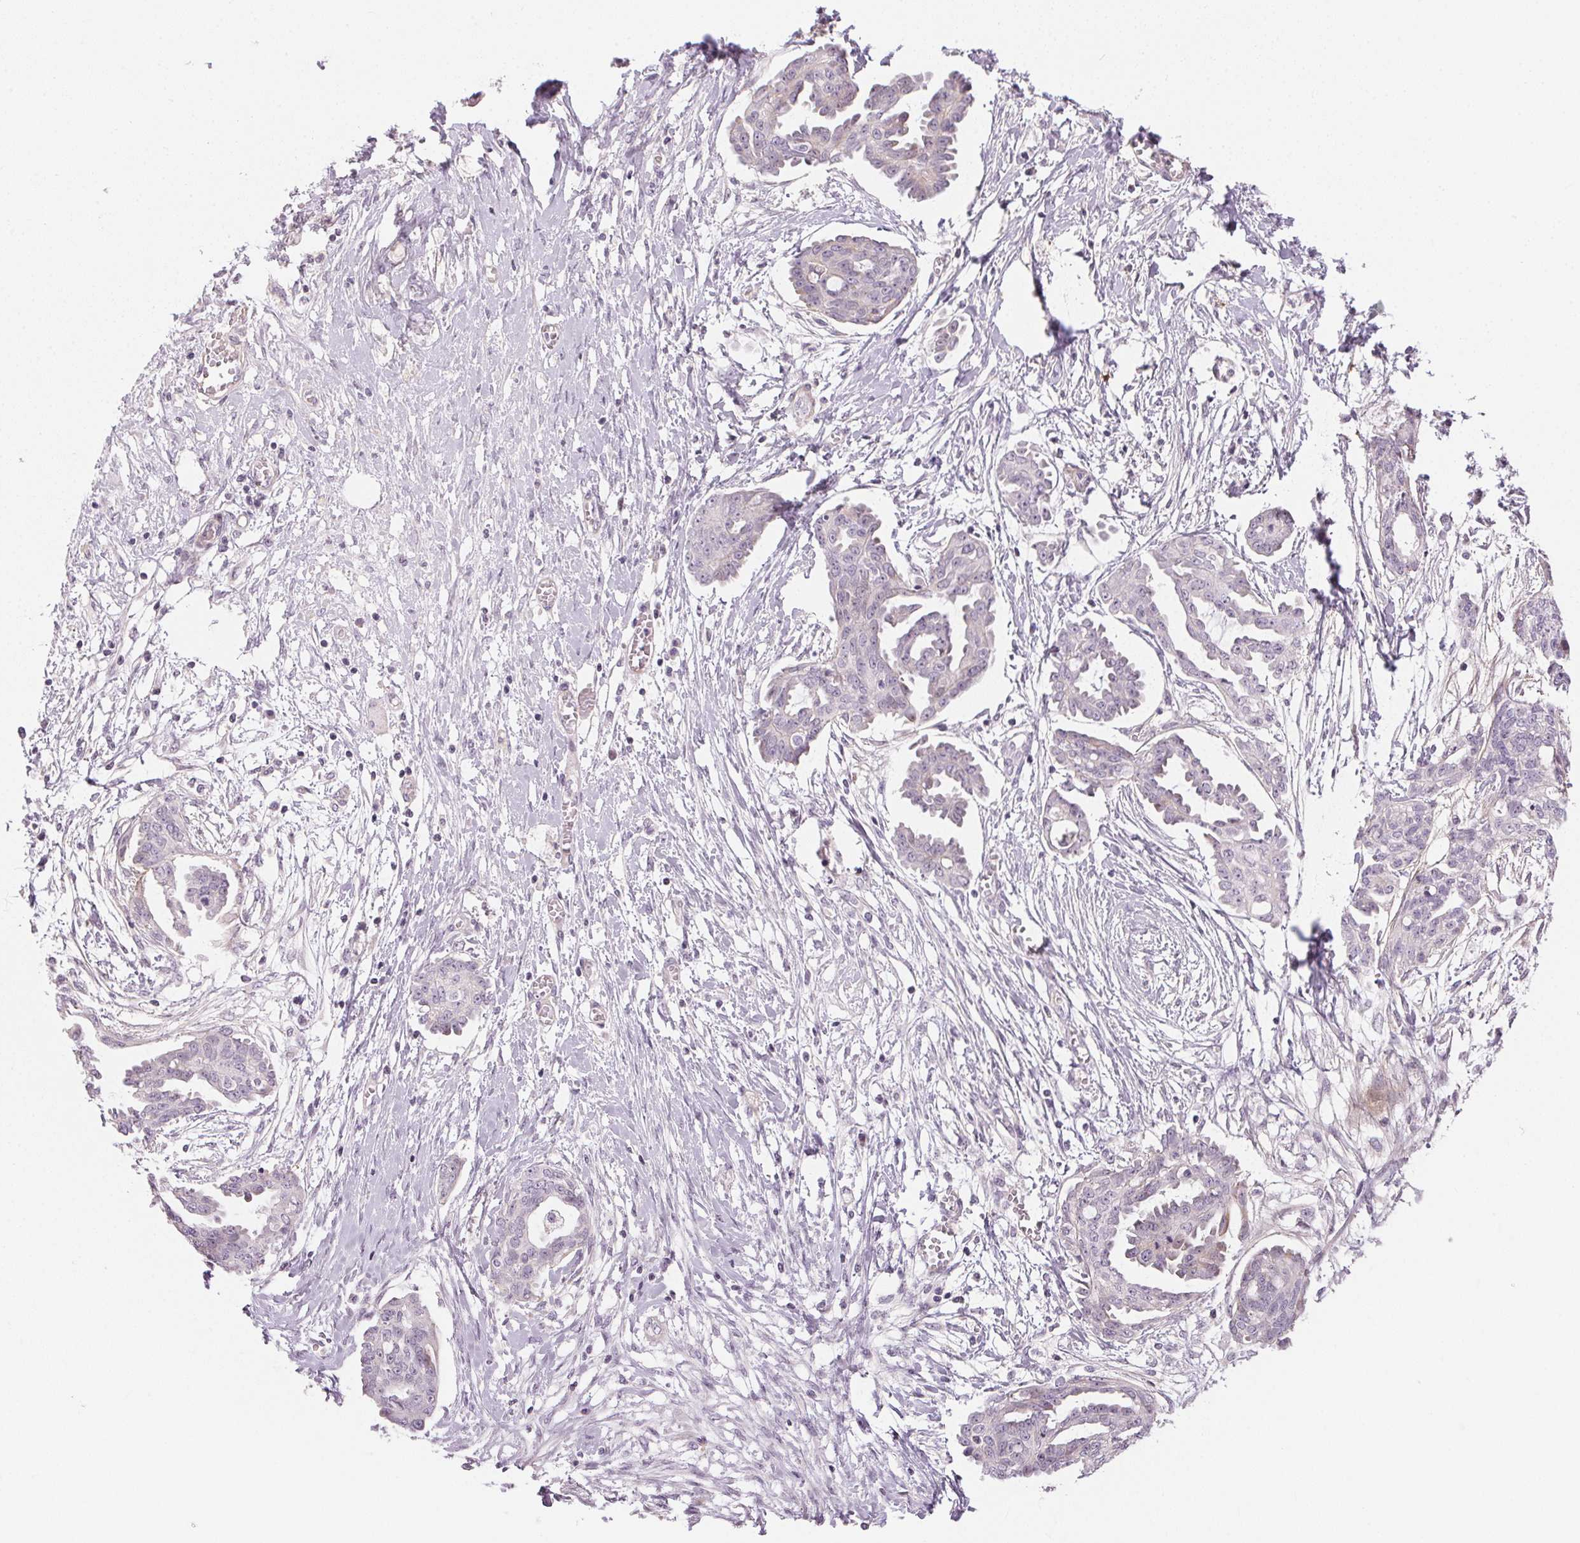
{"staining": {"intensity": "negative", "quantity": "none", "location": "none"}, "tissue": "ovarian cancer", "cell_type": "Tumor cells", "image_type": "cancer", "snomed": [{"axis": "morphology", "description": "Cystadenocarcinoma, serous, NOS"}, {"axis": "topography", "description": "Ovary"}], "caption": "High magnification brightfield microscopy of serous cystadenocarcinoma (ovarian) stained with DAB (brown) and counterstained with hematoxylin (blue): tumor cells show no significant expression. Nuclei are stained in blue.", "gene": "GDAP1L1", "patient": {"sex": "female", "age": 71}}